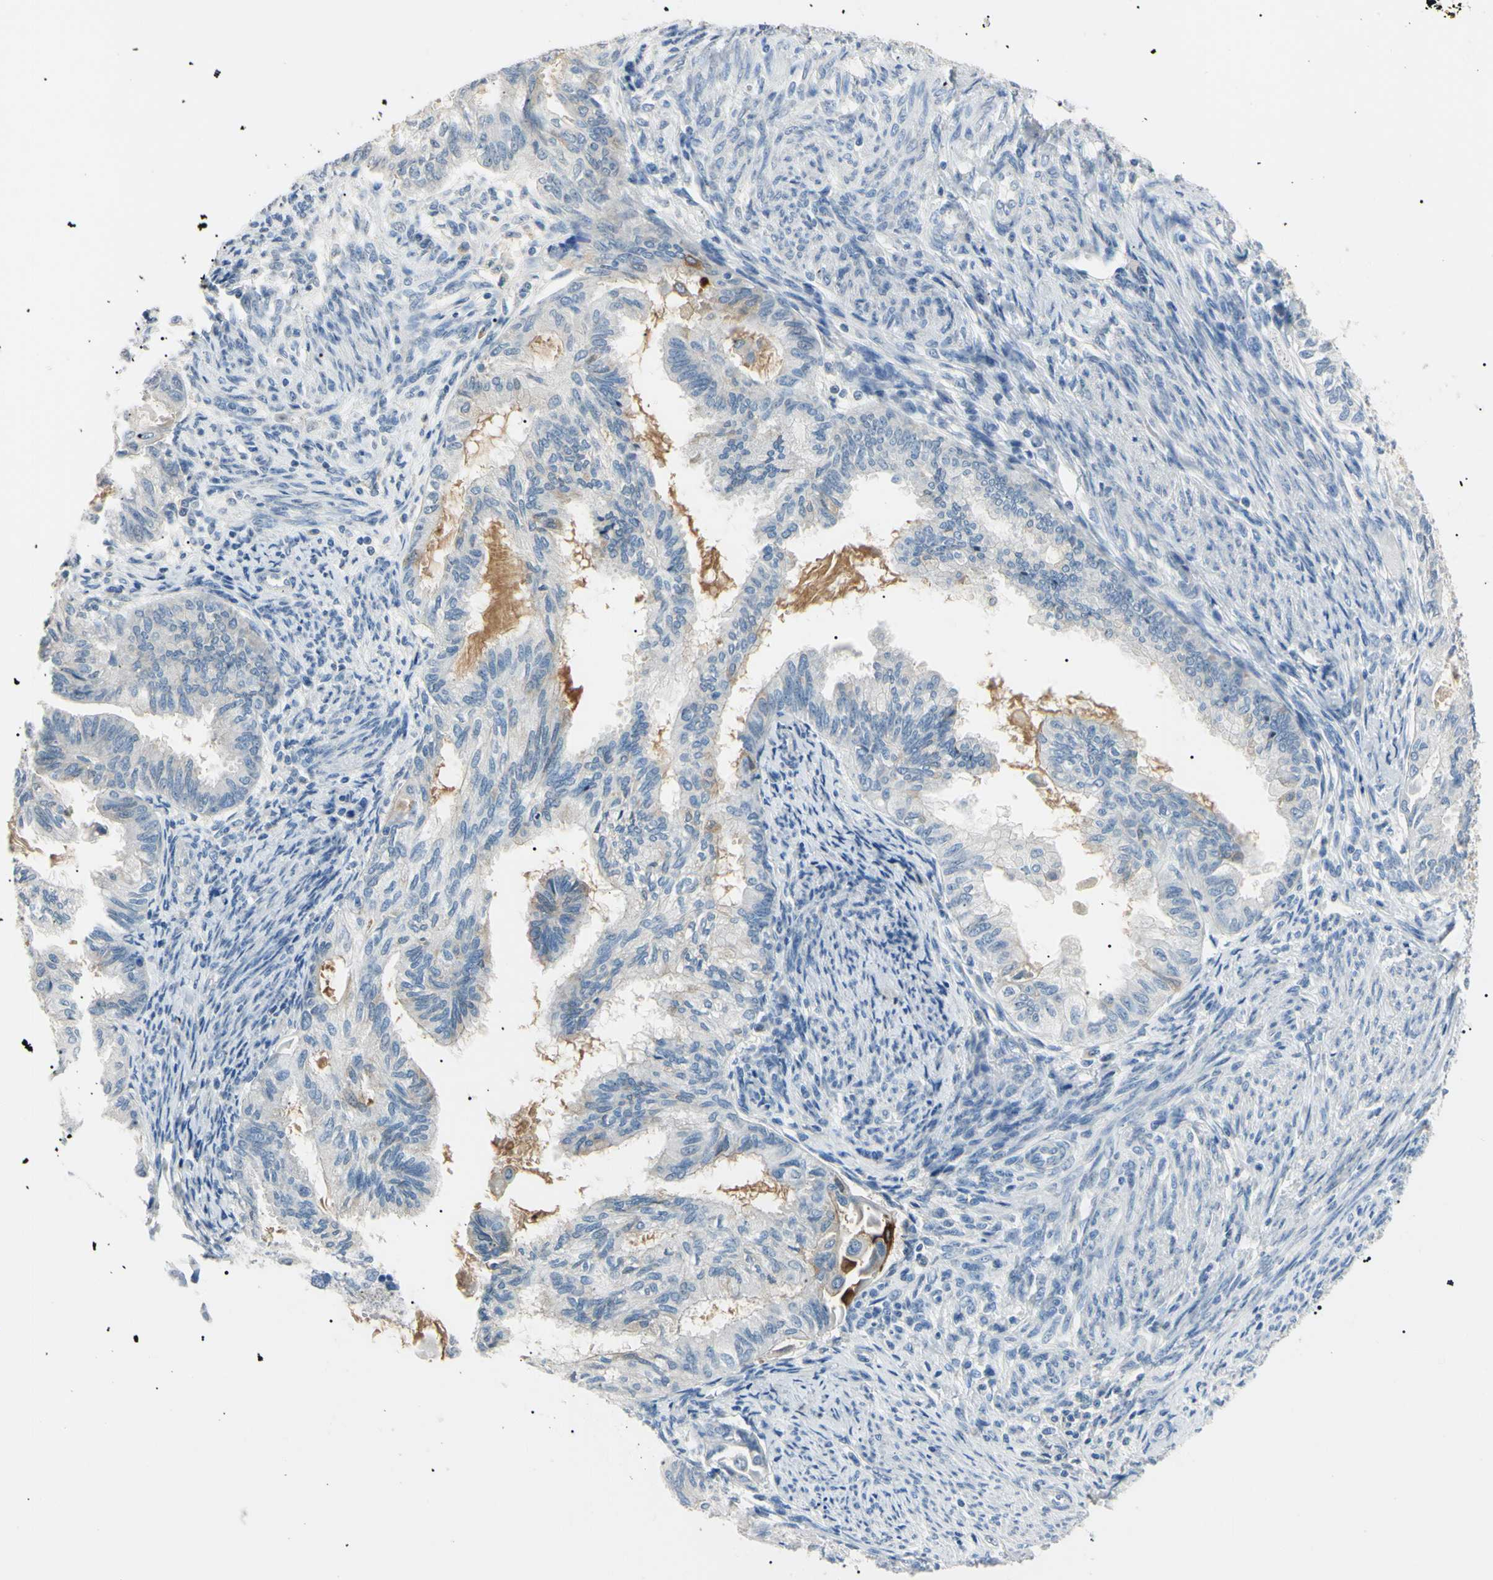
{"staining": {"intensity": "weak", "quantity": "<25%", "location": "cytoplasmic/membranous"}, "tissue": "cervical cancer", "cell_type": "Tumor cells", "image_type": "cancer", "snomed": [{"axis": "morphology", "description": "Normal tissue, NOS"}, {"axis": "morphology", "description": "Adenocarcinoma, NOS"}, {"axis": "topography", "description": "Cervix"}, {"axis": "topography", "description": "Endometrium"}], "caption": "A micrograph of adenocarcinoma (cervical) stained for a protein reveals no brown staining in tumor cells. (DAB immunohistochemistry (IHC) visualized using brightfield microscopy, high magnification).", "gene": "CGB3", "patient": {"sex": "female", "age": 86}}